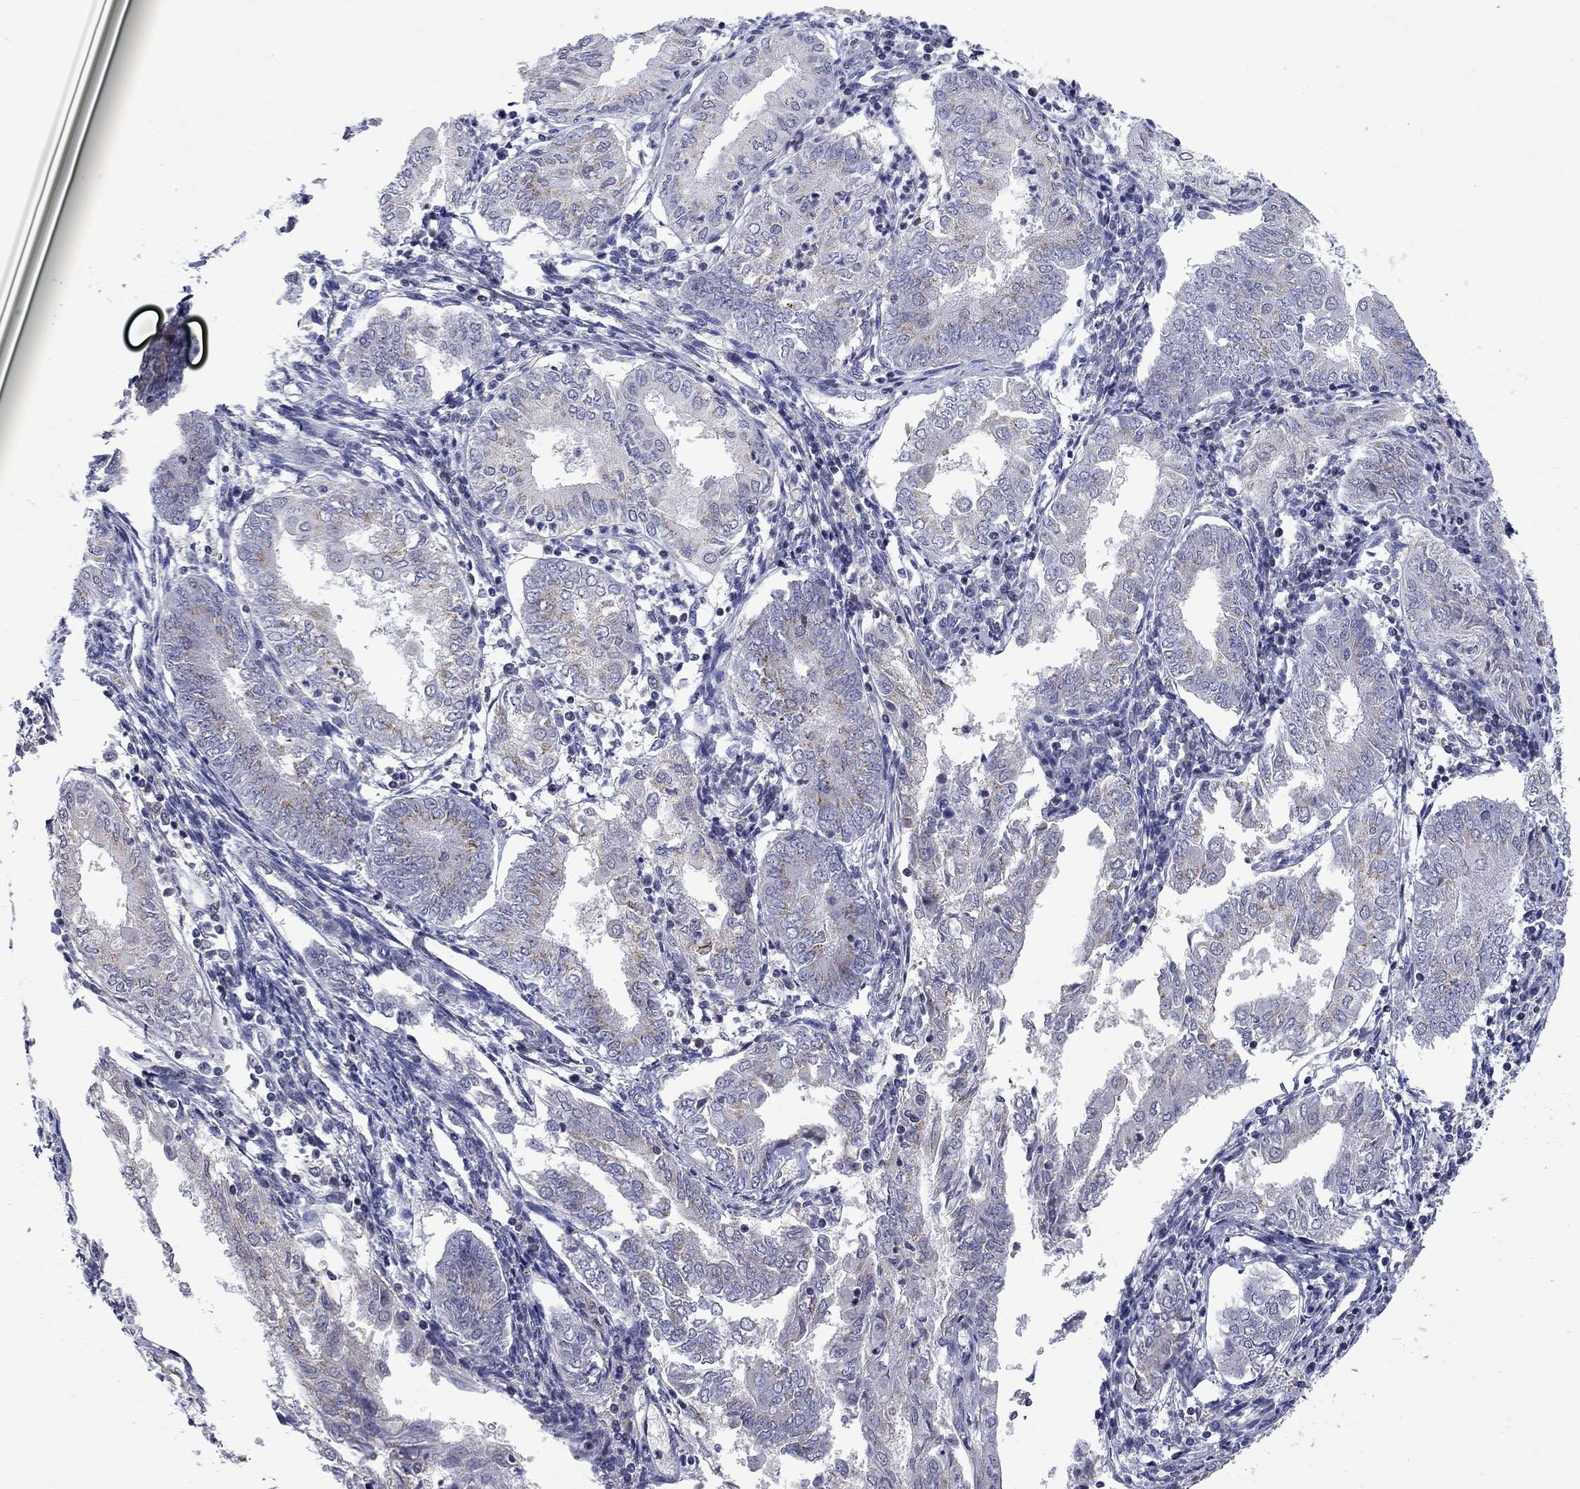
{"staining": {"intensity": "weak", "quantity": "<25%", "location": "cytoplasmic/membranous"}, "tissue": "endometrial cancer", "cell_type": "Tumor cells", "image_type": "cancer", "snomed": [{"axis": "morphology", "description": "Adenocarcinoma, NOS"}, {"axis": "topography", "description": "Endometrium"}], "caption": "An image of adenocarcinoma (endometrial) stained for a protein exhibits no brown staining in tumor cells.", "gene": "HTR4", "patient": {"sex": "female", "age": 68}}